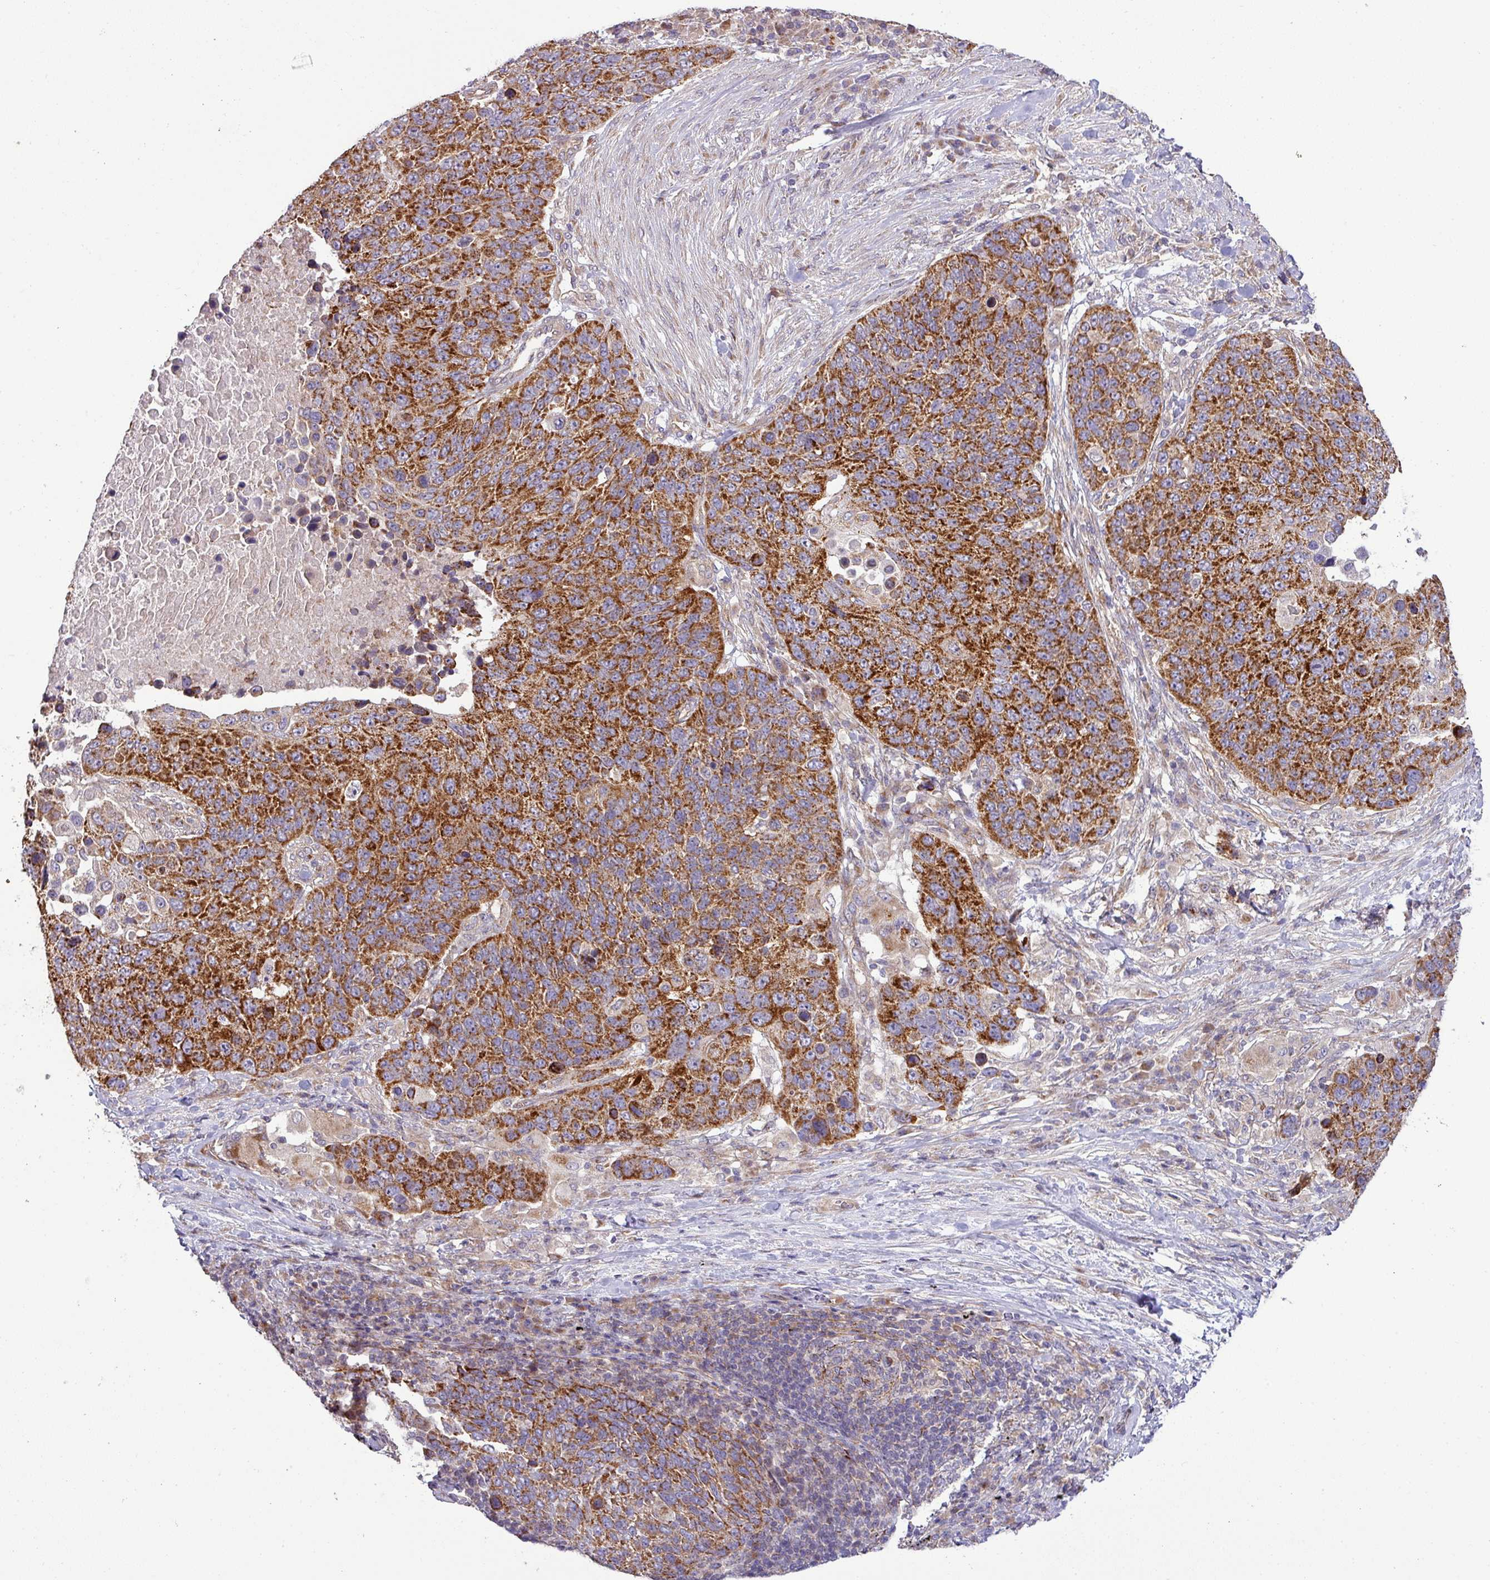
{"staining": {"intensity": "strong", "quantity": ">75%", "location": "cytoplasmic/membranous"}, "tissue": "lung cancer", "cell_type": "Tumor cells", "image_type": "cancer", "snomed": [{"axis": "morphology", "description": "Normal tissue, NOS"}, {"axis": "morphology", "description": "Squamous cell carcinoma, NOS"}, {"axis": "topography", "description": "Lymph node"}, {"axis": "topography", "description": "Lung"}], "caption": "Human lung cancer stained with a protein marker shows strong staining in tumor cells.", "gene": "TIMMDC1", "patient": {"sex": "male", "age": 66}}